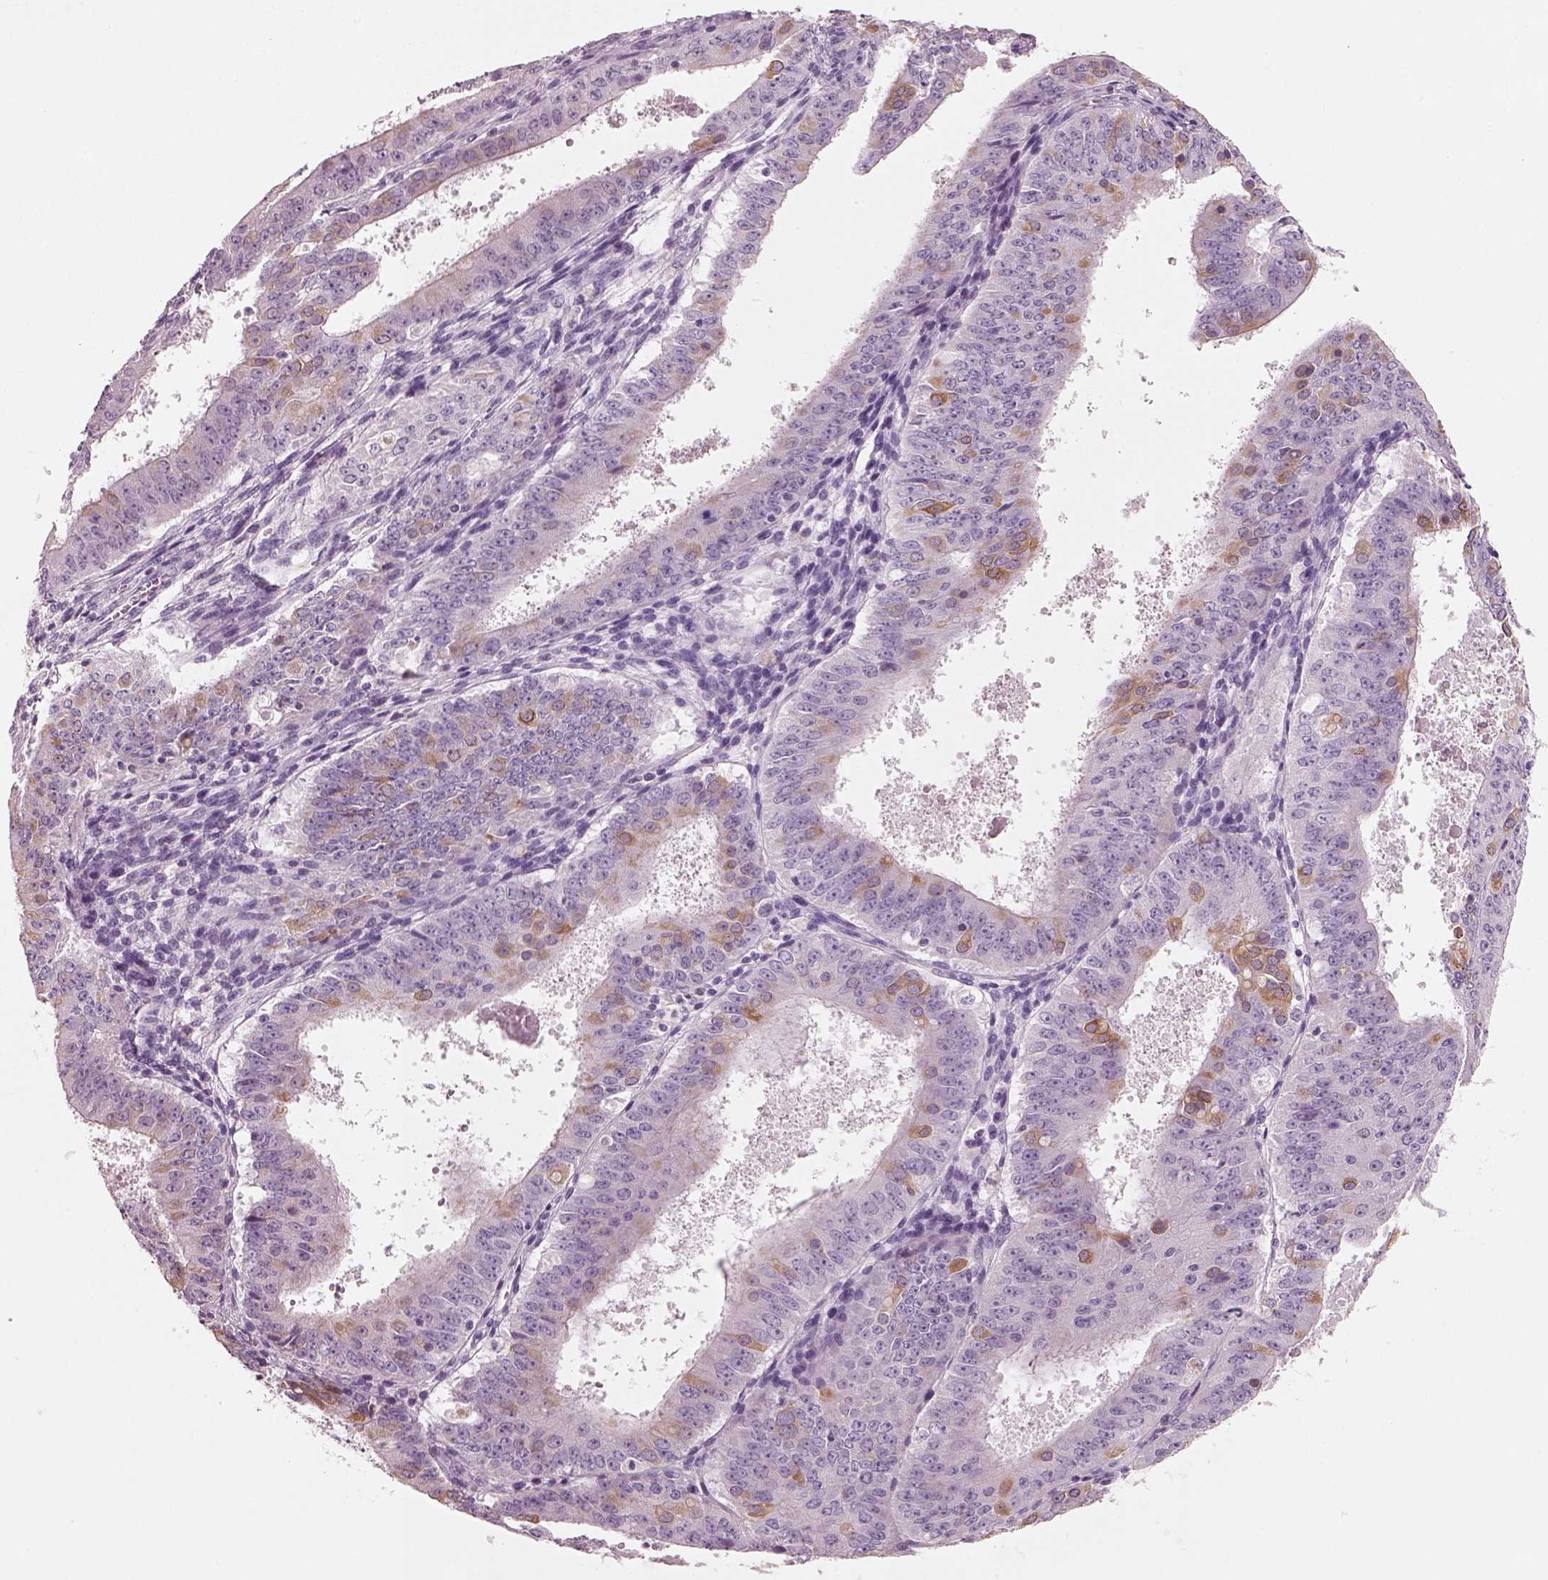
{"staining": {"intensity": "negative", "quantity": "none", "location": "none"}, "tissue": "ovarian cancer", "cell_type": "Tumor cells", "image_type": "cancer", "snomed": [{"axis": "morphology", "description": "Carcinoma, endometroid"}, {"axis": "topography", "description": "Ovary"}], "caption": "Human ovarian cancer (endometroid carcinoma) stained for a protein using immunohistochemistry (IHC) displays no positivity in tumor cells.", "gene": "SLC27A2", "patient": {"sex": "female", "age": 42}}